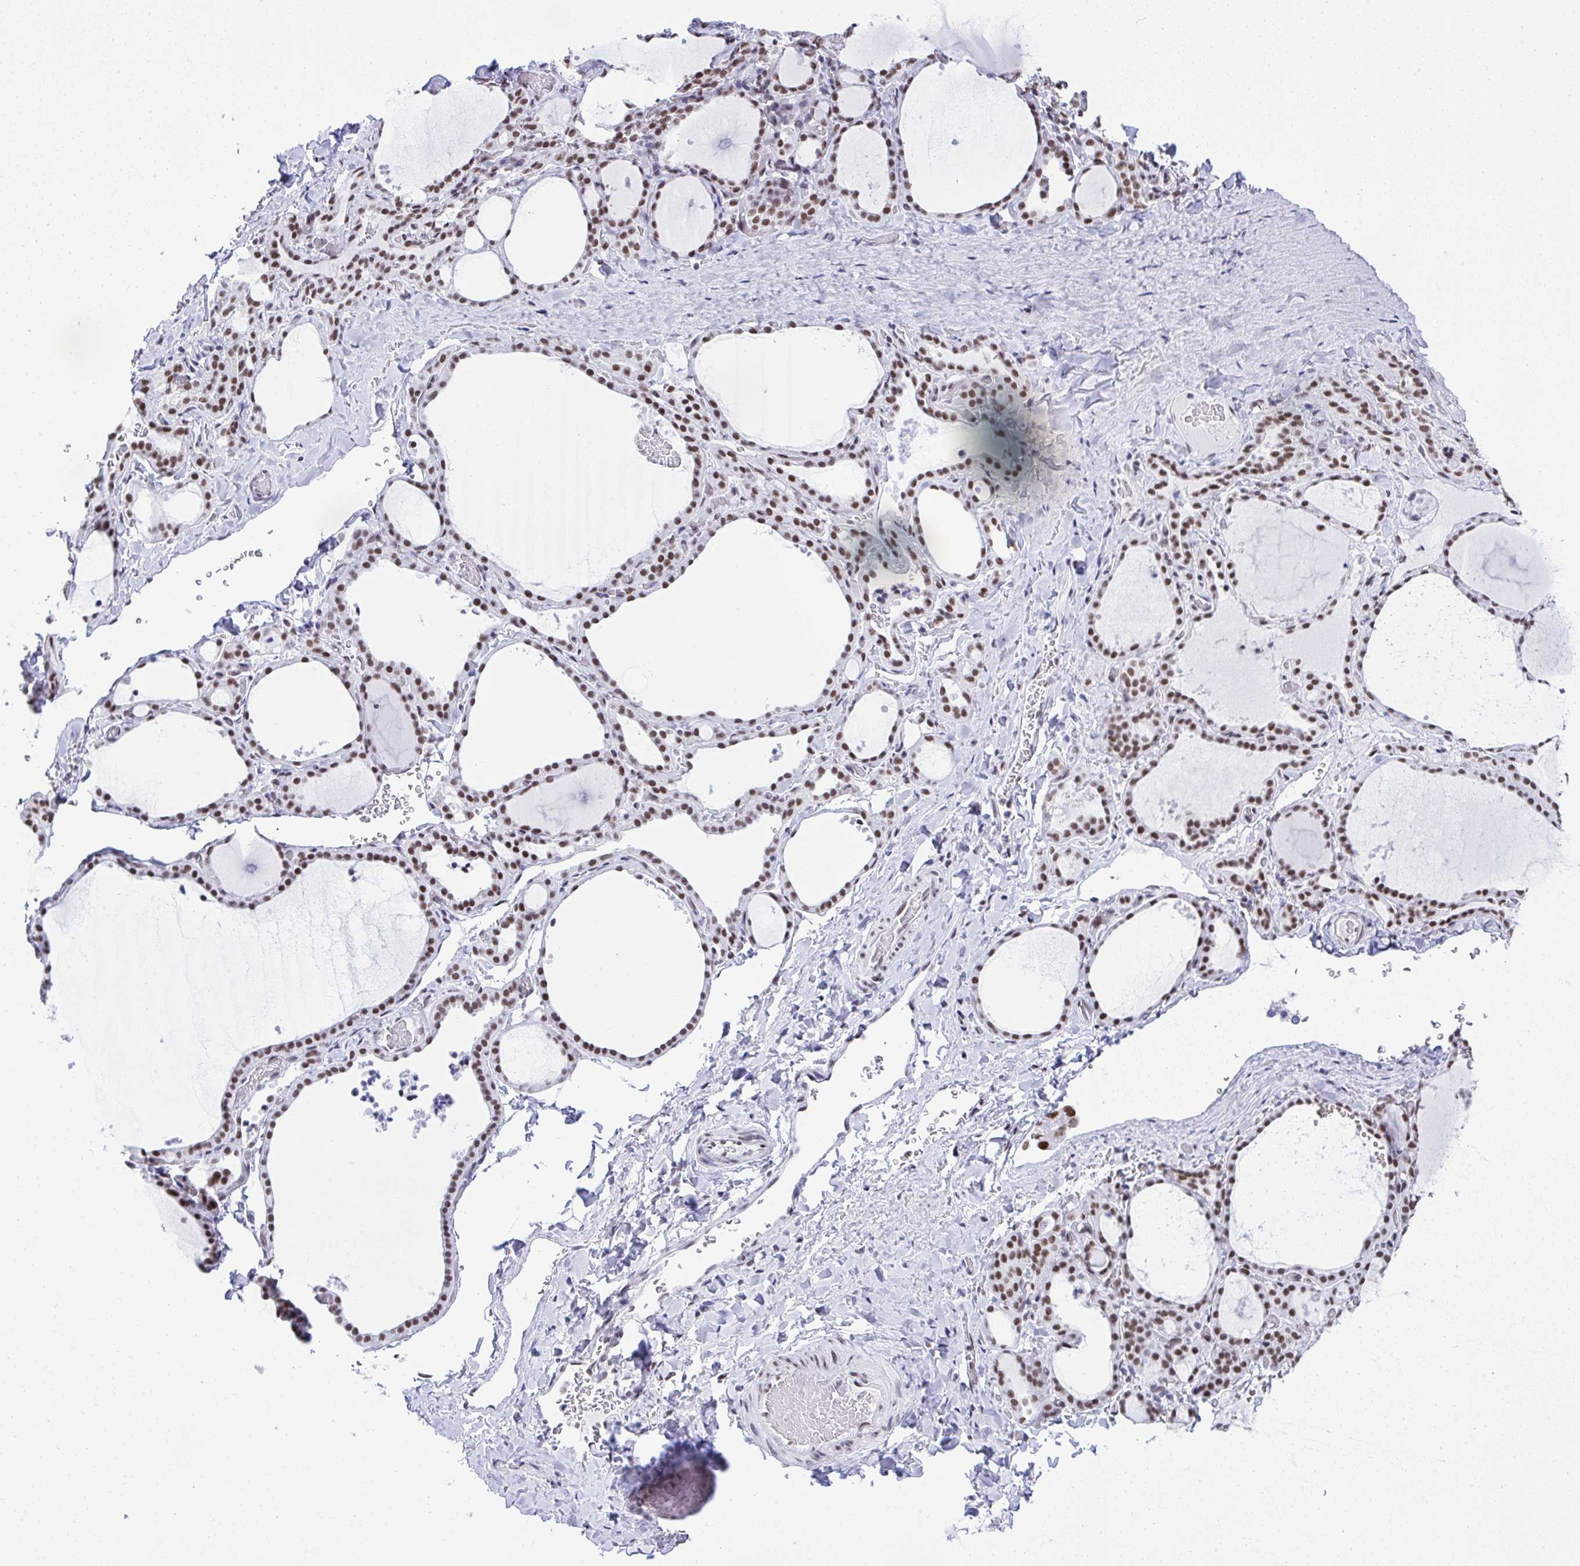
{"staining": {"intensity": "moderate", "quantity": ">75%", "location": "nuclear"}, "tissue": "thyroid gland", "cell_type": "Glandular cells", "image_type": "normal", "snomed": [{"axis": "morphology", "description": "Normal tissue, NOS"}, {"axis": "topography", "description": "Thyroid gland"}], "caption": "High-magnification brightfield microscopy of benign thyroid gland stained with DAB (3,3'-diaminobenzidine) (brown) and counterstained with hematoxylin (blue). glandular cells exhibit moderate nuclear expression is present in about>75% of cells.", "gene": "DDX52", "patient": {"sex": "female", "age": 22}}